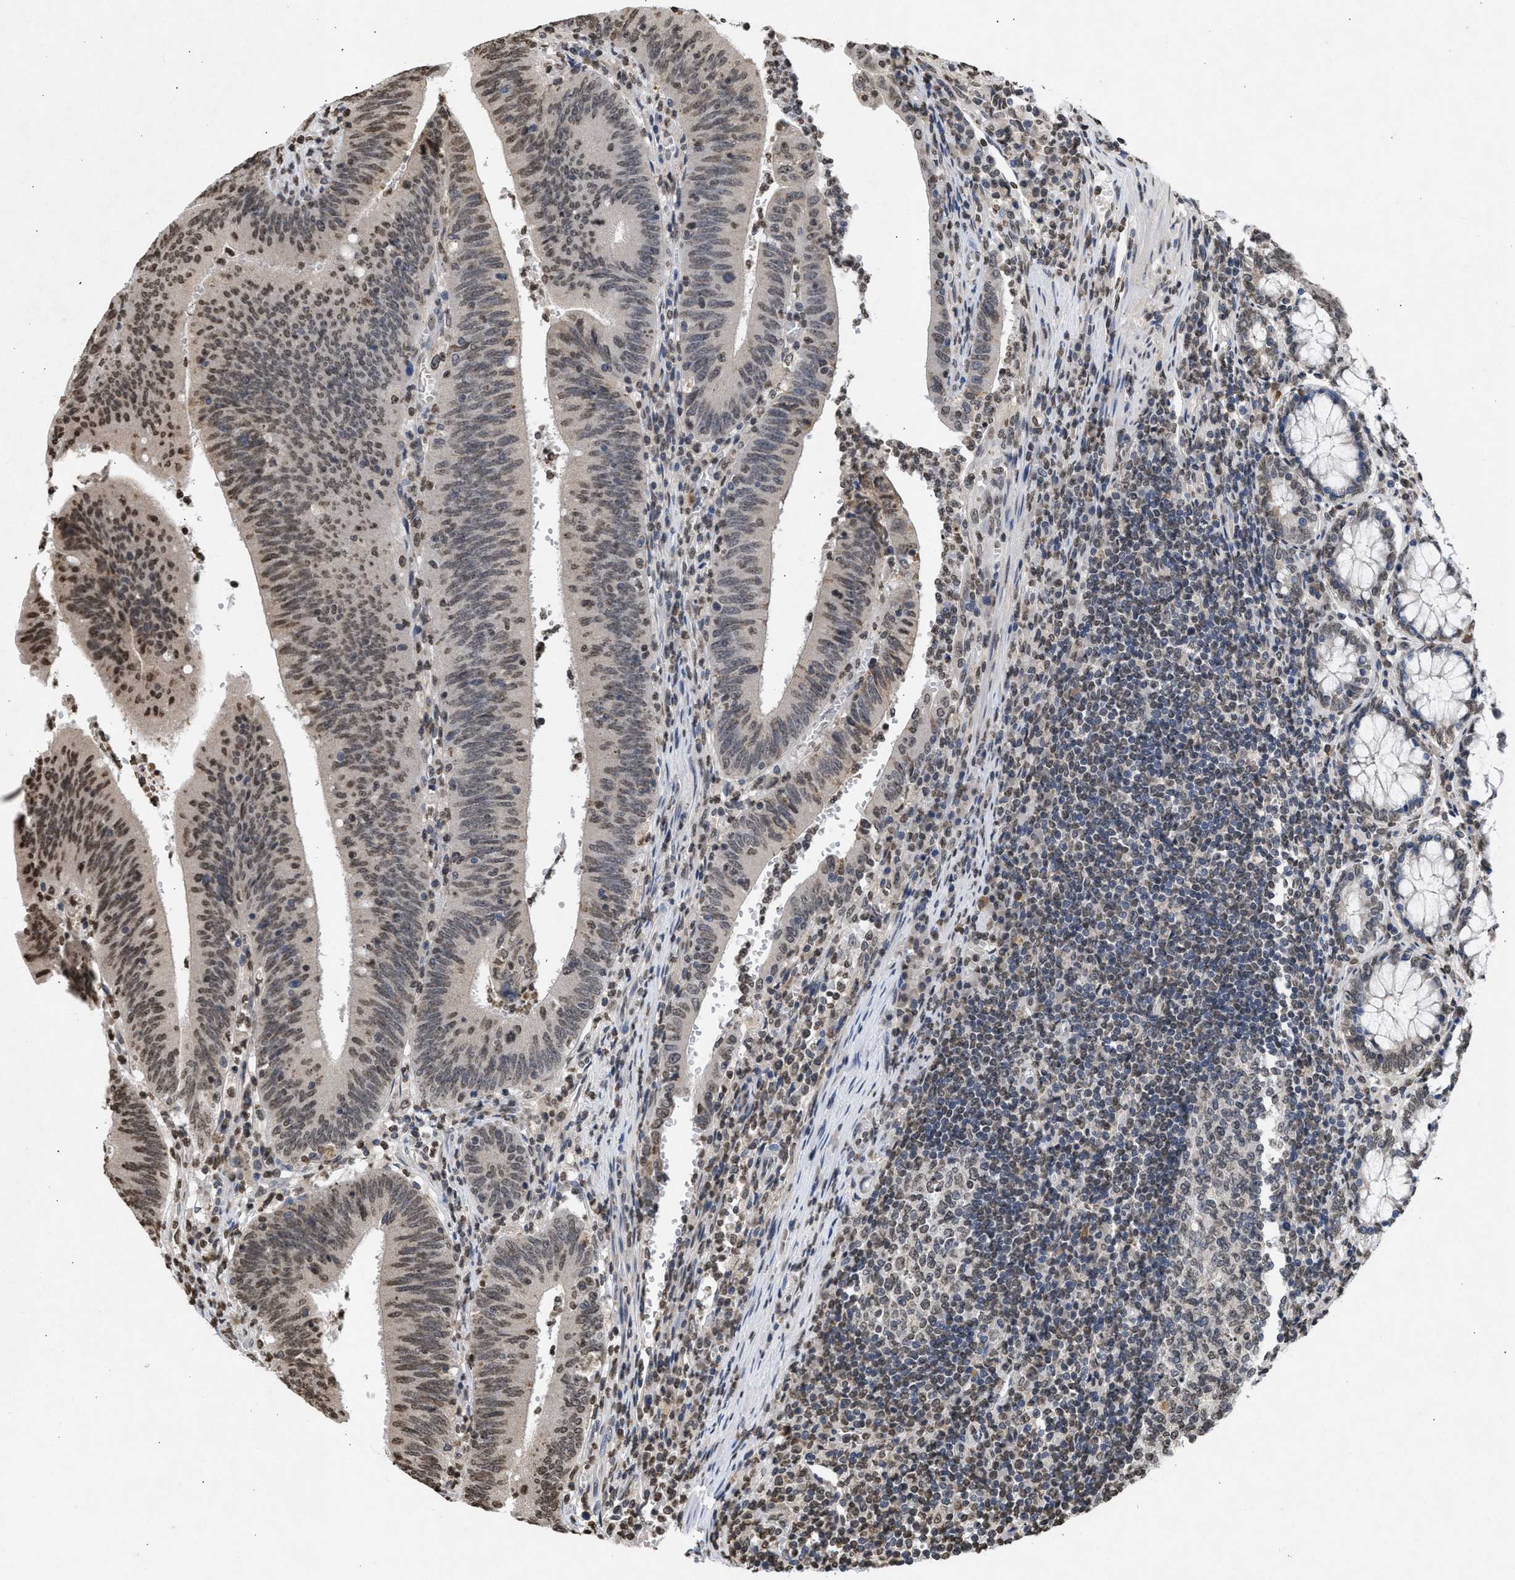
{"staining": {"intensity": "weak", "quantity": "25%-75%", "location": "nuclear"}, "tissue": "colorectal cancer", "cell_type": "Tumor cells", "image_type": "cancer", "snomed": [{"axis": "morphology", "description": "Normal tissue, NOS"}, {"axis": "morphology", "description": "Adenocarcinoma, NOS"}, {"axis": "topography", "description": "Rectum"}], "caption": "Brown immunohistochemical staining in colorectal cancer (adenocarcinoma) shows weak nuclear staining in approximately 25%-75% of tumor cells.", "gene": "NUP35", "patient": {"sex": "female", "age": 66}}